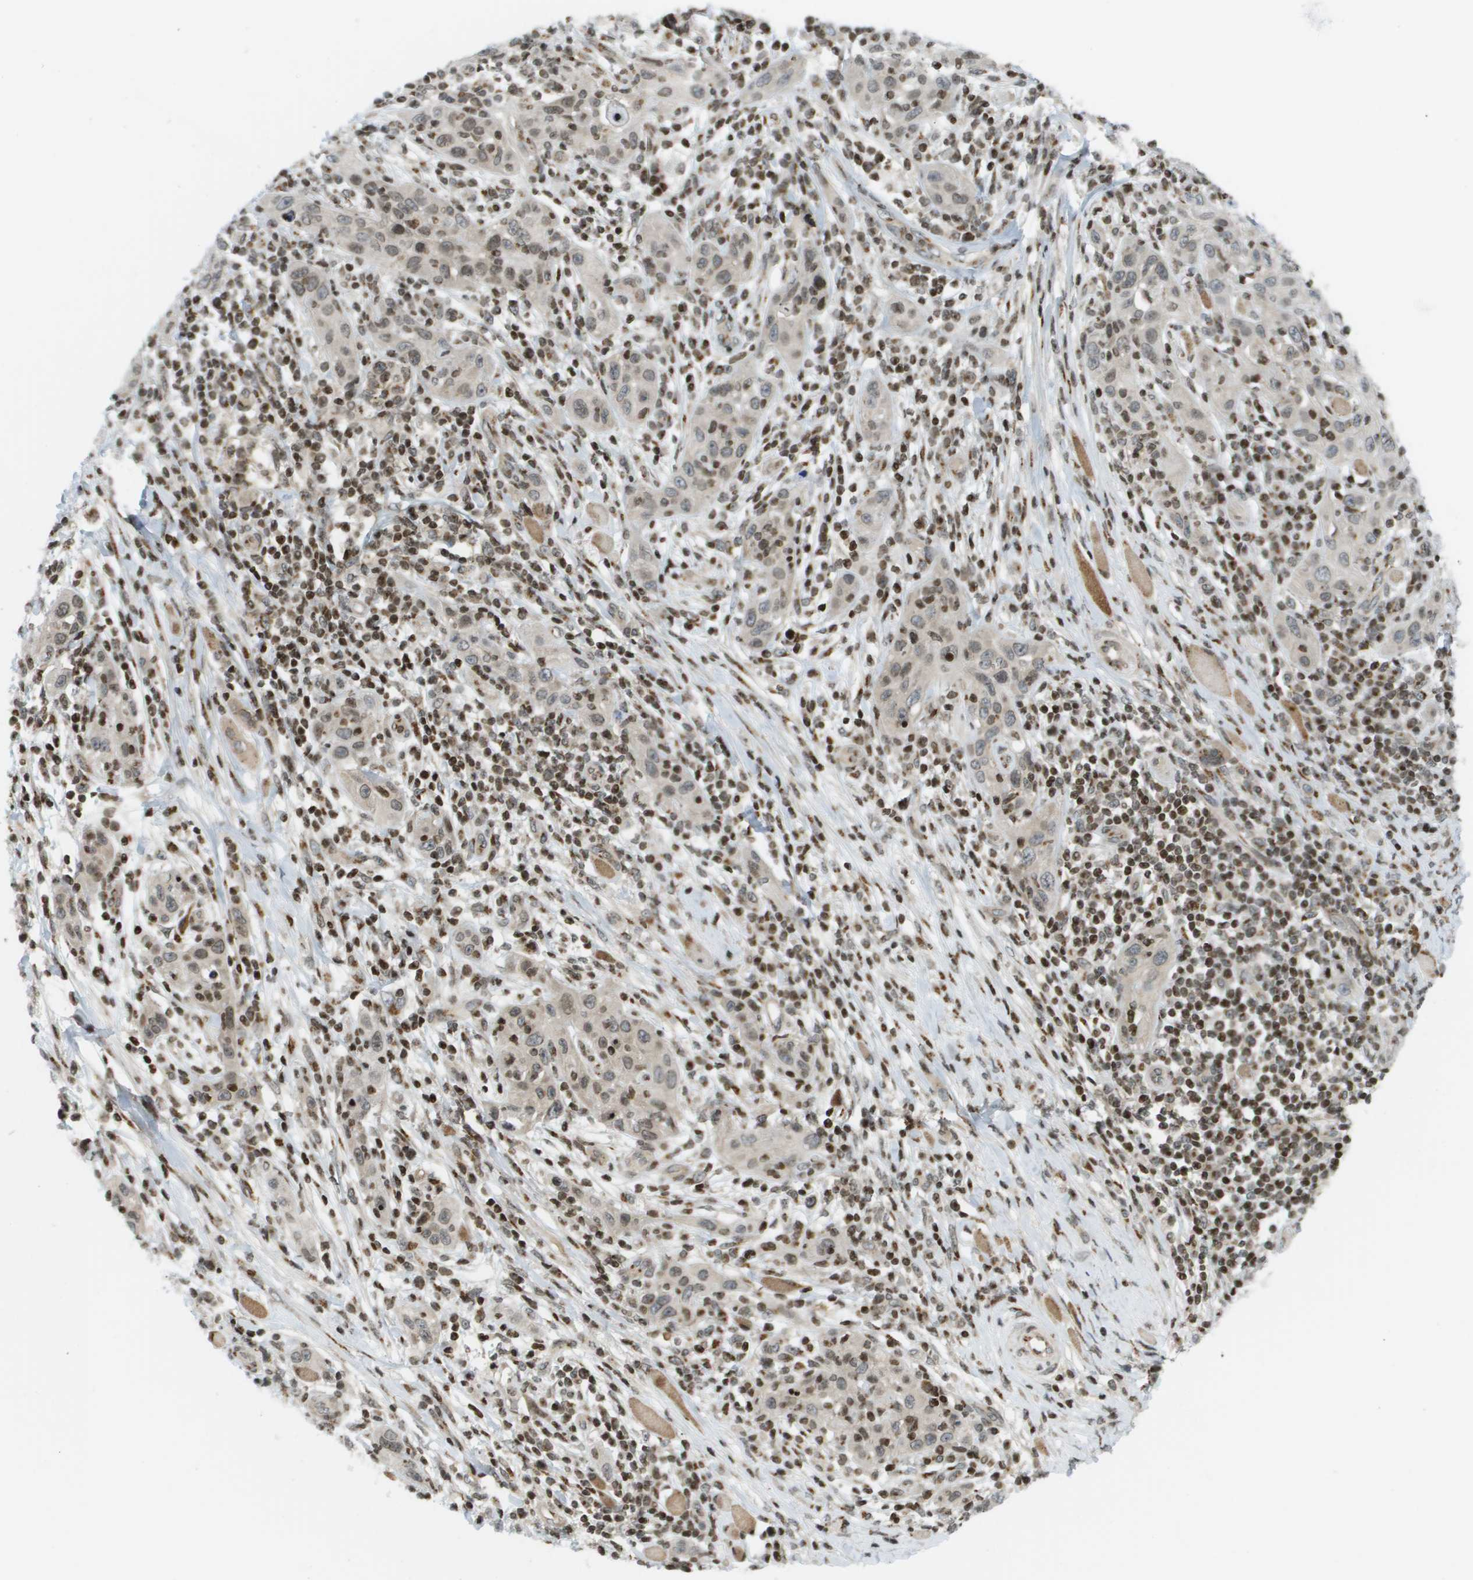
{"staining": {"intensity": "weak", "quantity": "25%-75%", "location": "cytoplasmic/membranous,nuclear"}, "tissue": "skin cancer", "cell_type": "Tumor cells", "image_type": "cancer", "snomed": [{"axis": "morphology", "description": "Squamous cell carcinoma, NOS"}, {"axis": "topography", "description": "Skin"}], "caption": "Immunohistochemical staining of skin cancer exhibits low levels of weak cytoplasmic/membranous and nuclear protein staining in about 25%-75% of tumor cells.", "gene": "EVC", "patient": {"sex": "female", "age": 88}}